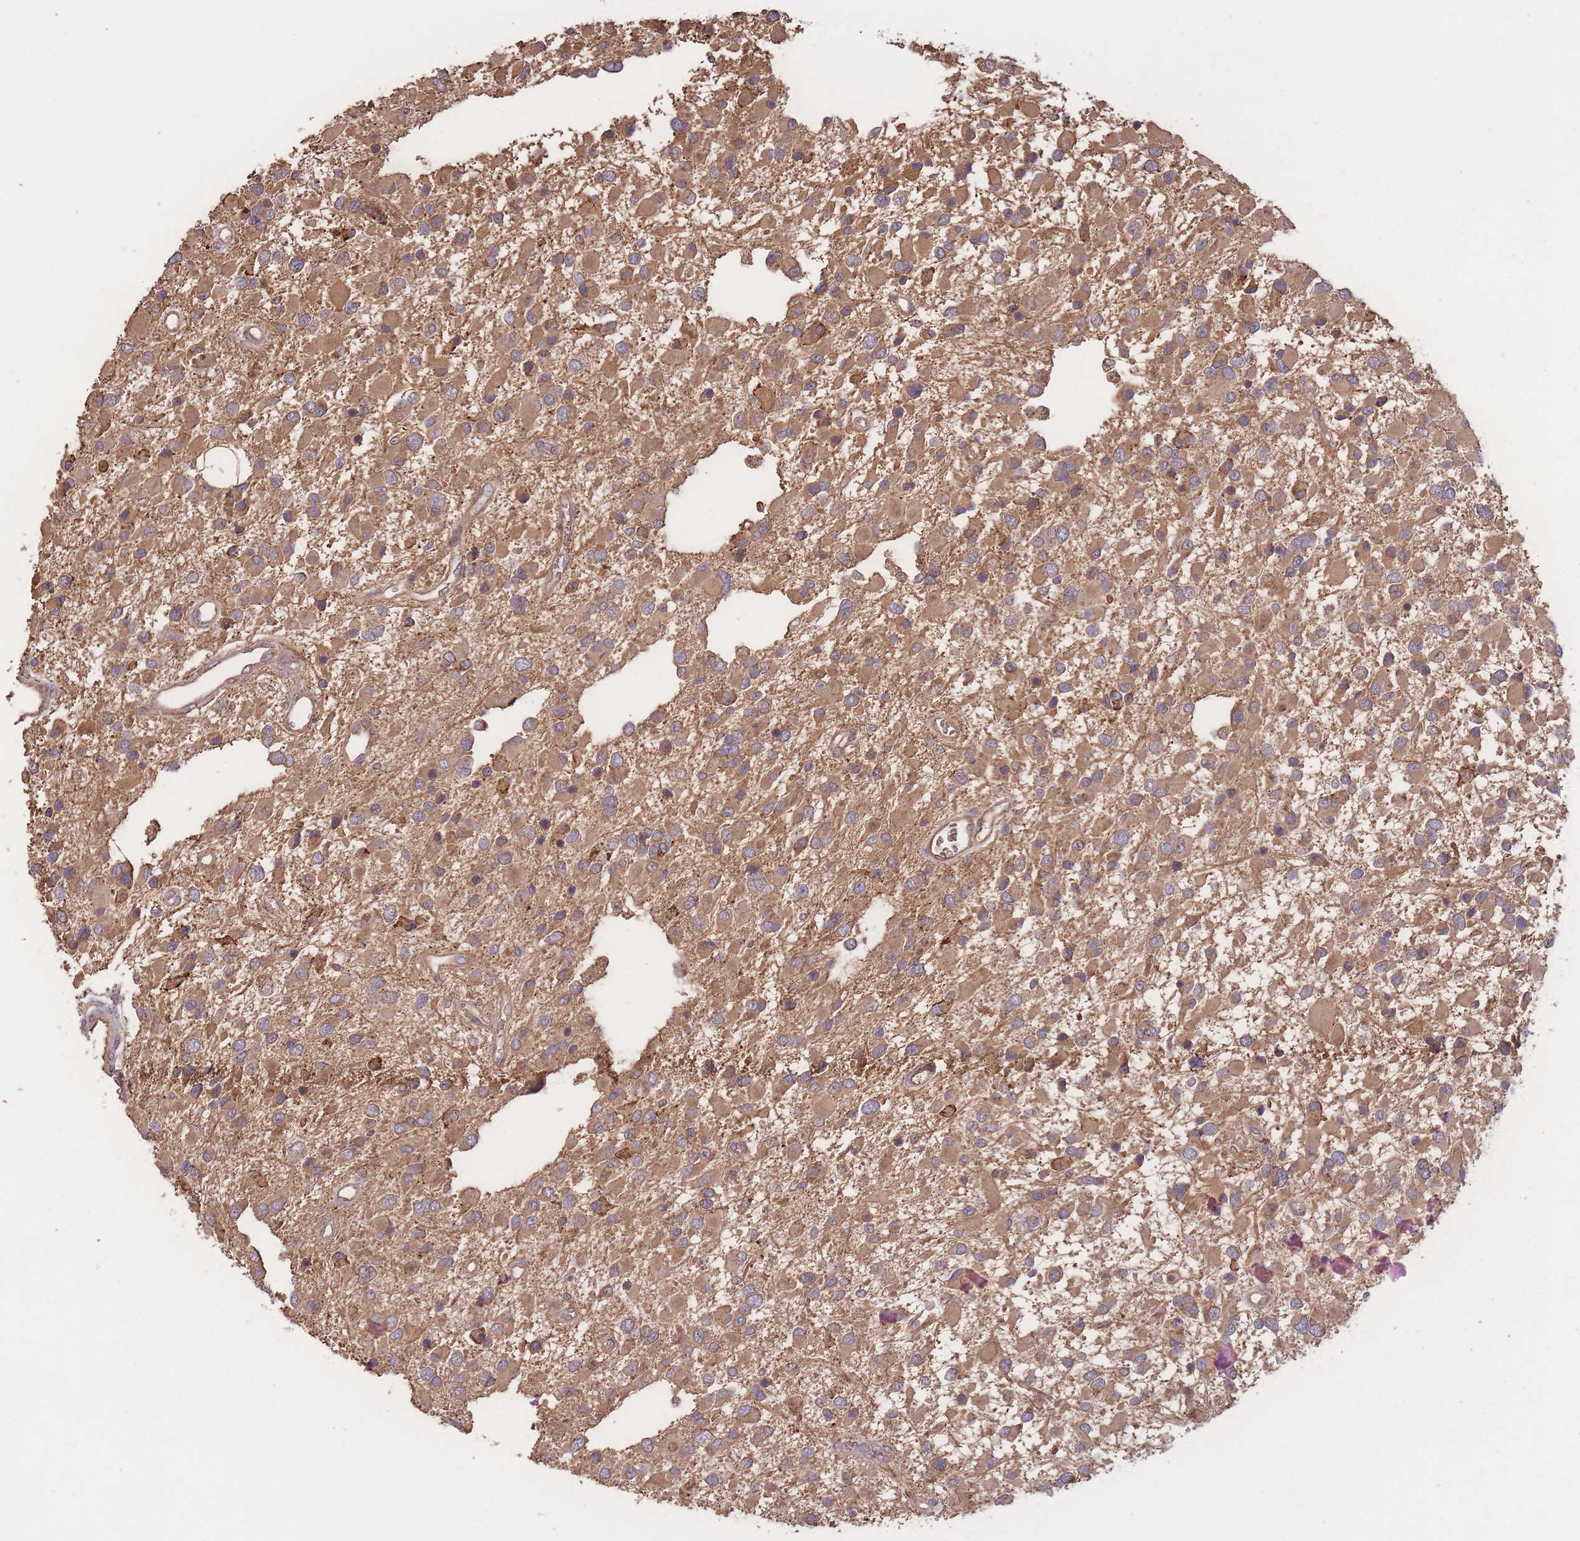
{"staining": {"intensity": "moderate", "quantity": ">75%", "location": "cytoplasmic/membranous"}, "tissue": "glioma", "cell_type": "Tumor cells", "image_type": "cancer", "snomed": [{"axis": "morphology", "description": "Glioma, malignant, High grade"}, {"axis": "topography", "description": "Brain"}], "caption": "Human malignant glioma (high-grade) stained with a protein marker demonstrates moderate staining in tumor cells.", "gene": "EEF1AKMT1", "patient": {"sex": "male", "age": 53}}